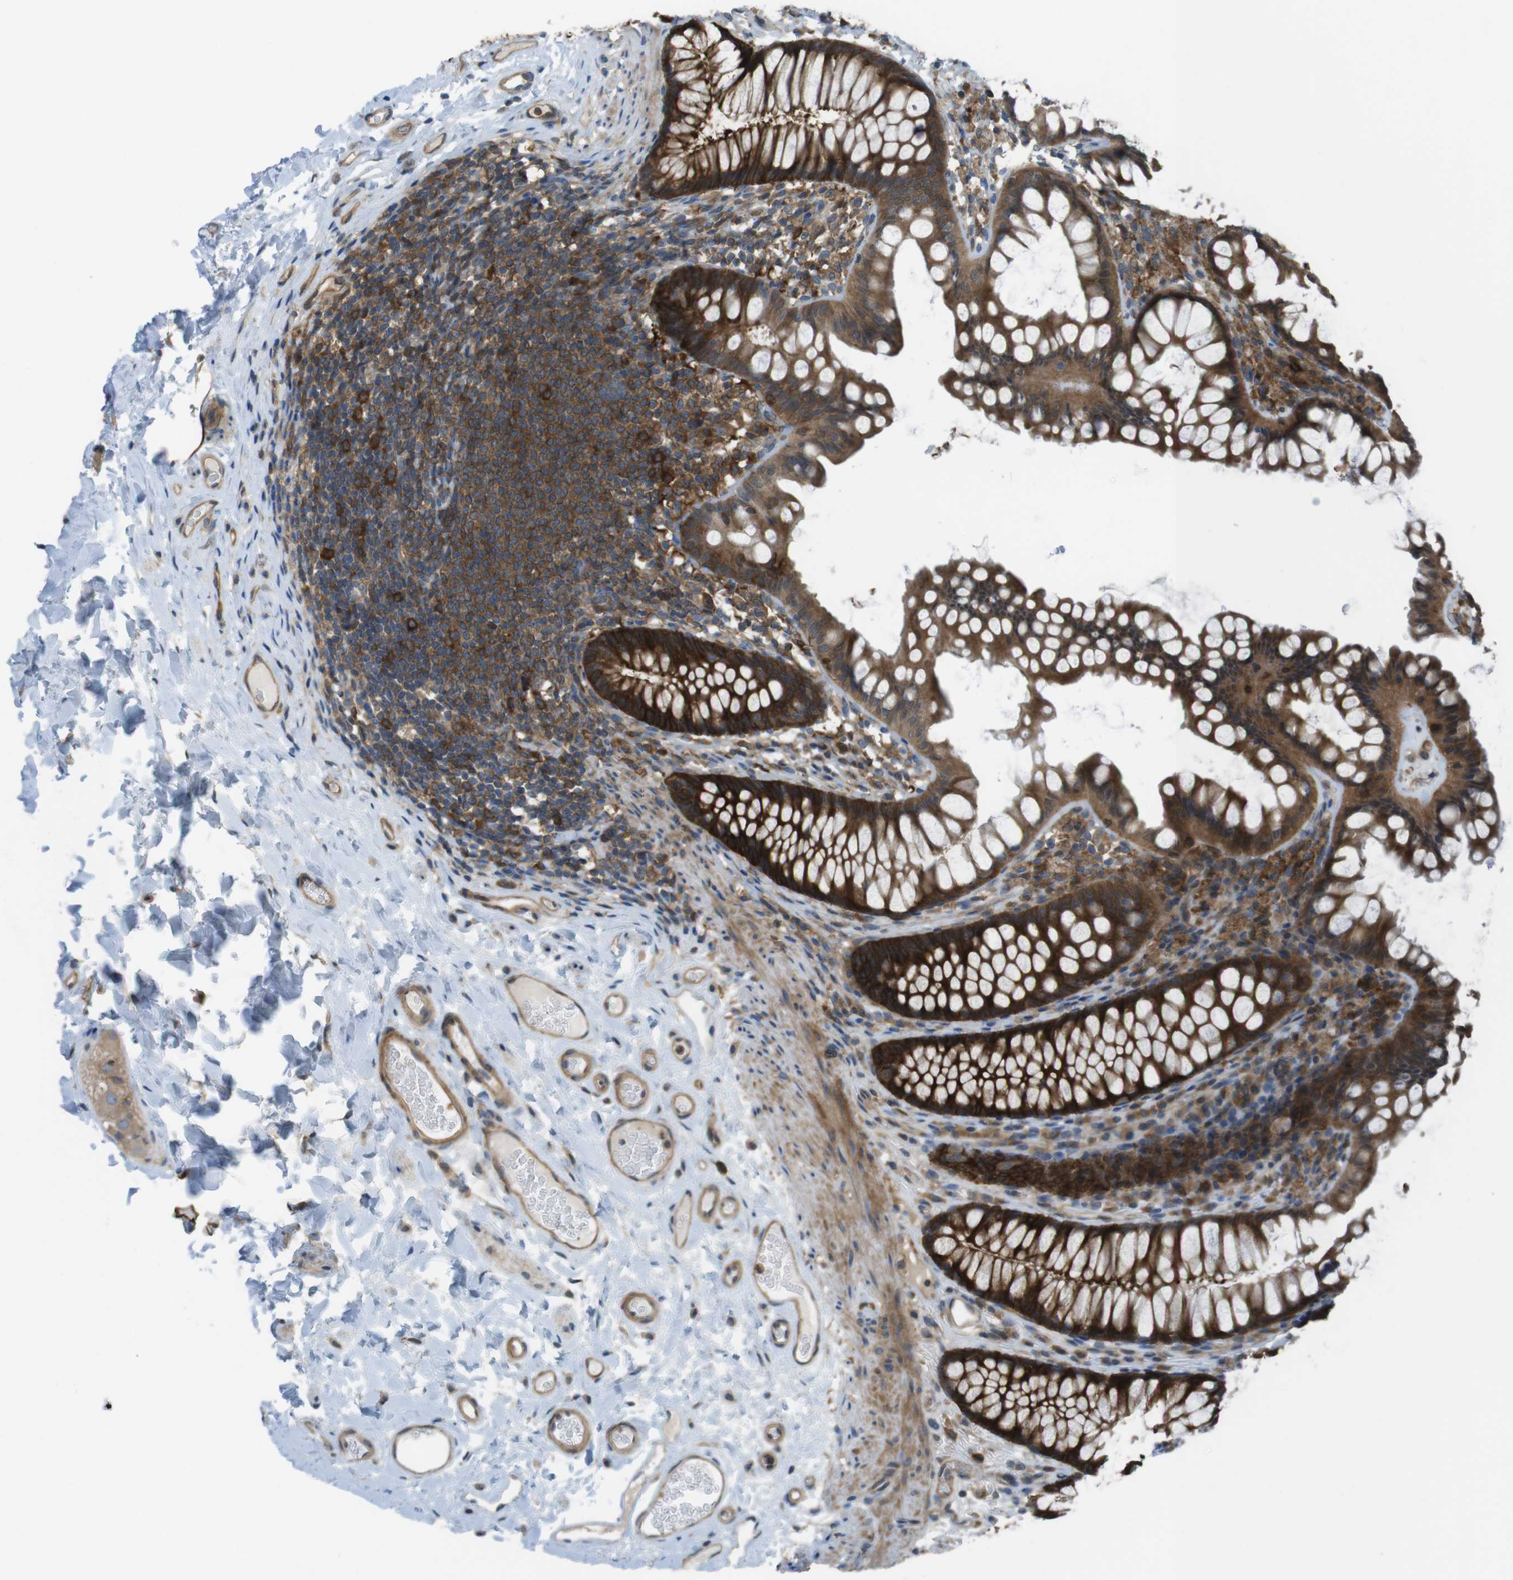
{"staining": {"intensity": "moderate", "quantity": ">75%", "location": "cytoplasmic/membranous"}, "tissue": "colon", "cell_type": "Endothelial cells", "image_type": "normal", "snomed": [{"axis": "morphology", "description": "Normal tissue, NOS"}, {"axis": "topography", "description": "Colon"}], "caption": "Brown immunohistochemical staining in benign colon reveals moderate cytoplasmic/membranous expression in approximately >75% of endothelial cells.", "gene": "MTHFD1L", "patient": {"sex": "female", "age": 55}}